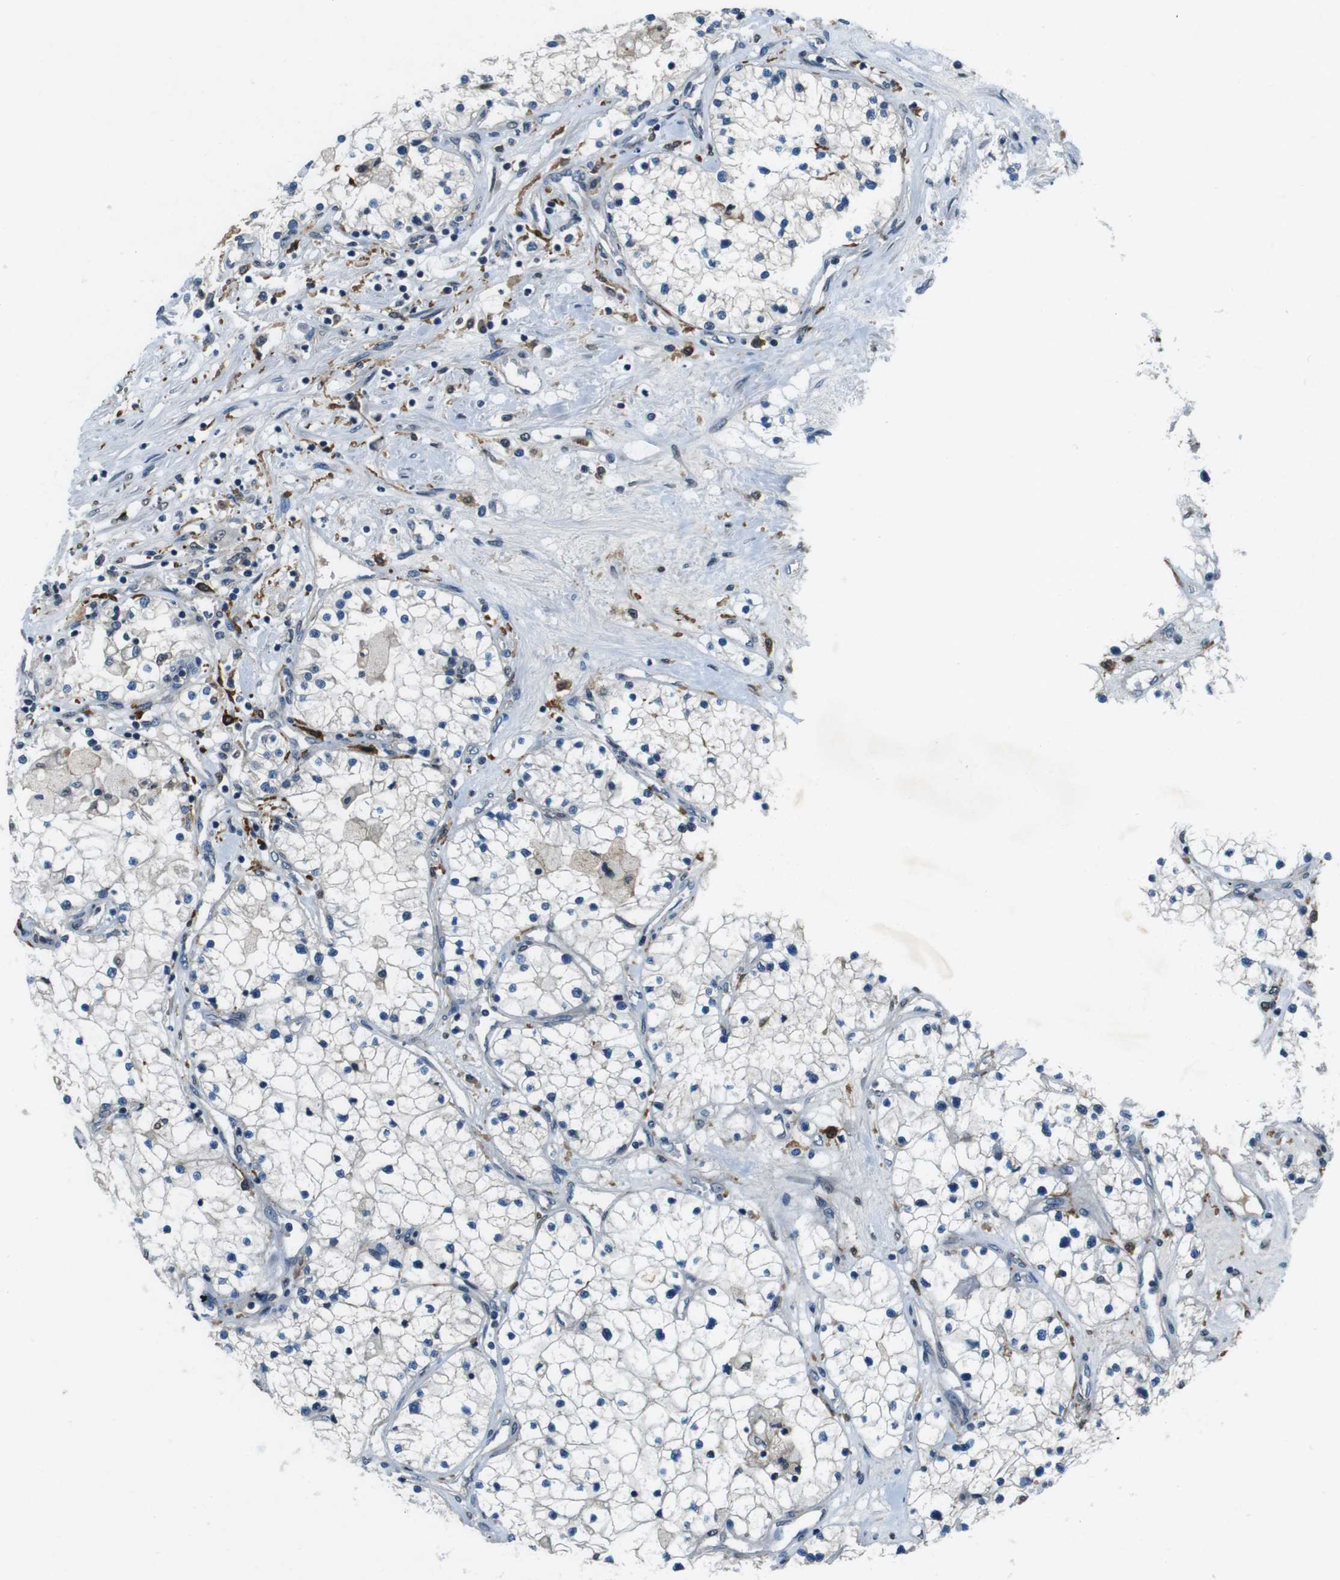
{"staining": {"intensity": "negative", "quantity": "none", "location": "none"}, "tissue": "renal cancer", "cell_type": "Tumor cells", "image_type": "cancer", "snomed": [{"axis": "morphology", "description": "Adenocarcinoma, NOS"}, {"axis": "topography", "description": "Kidney"}], "caption": "This is an IHC image of human renal adenocarcinoma. There is no positivity in tumor cells.", "gene": "CD163L1", "patient": {"sex": "male", "age": 68}}